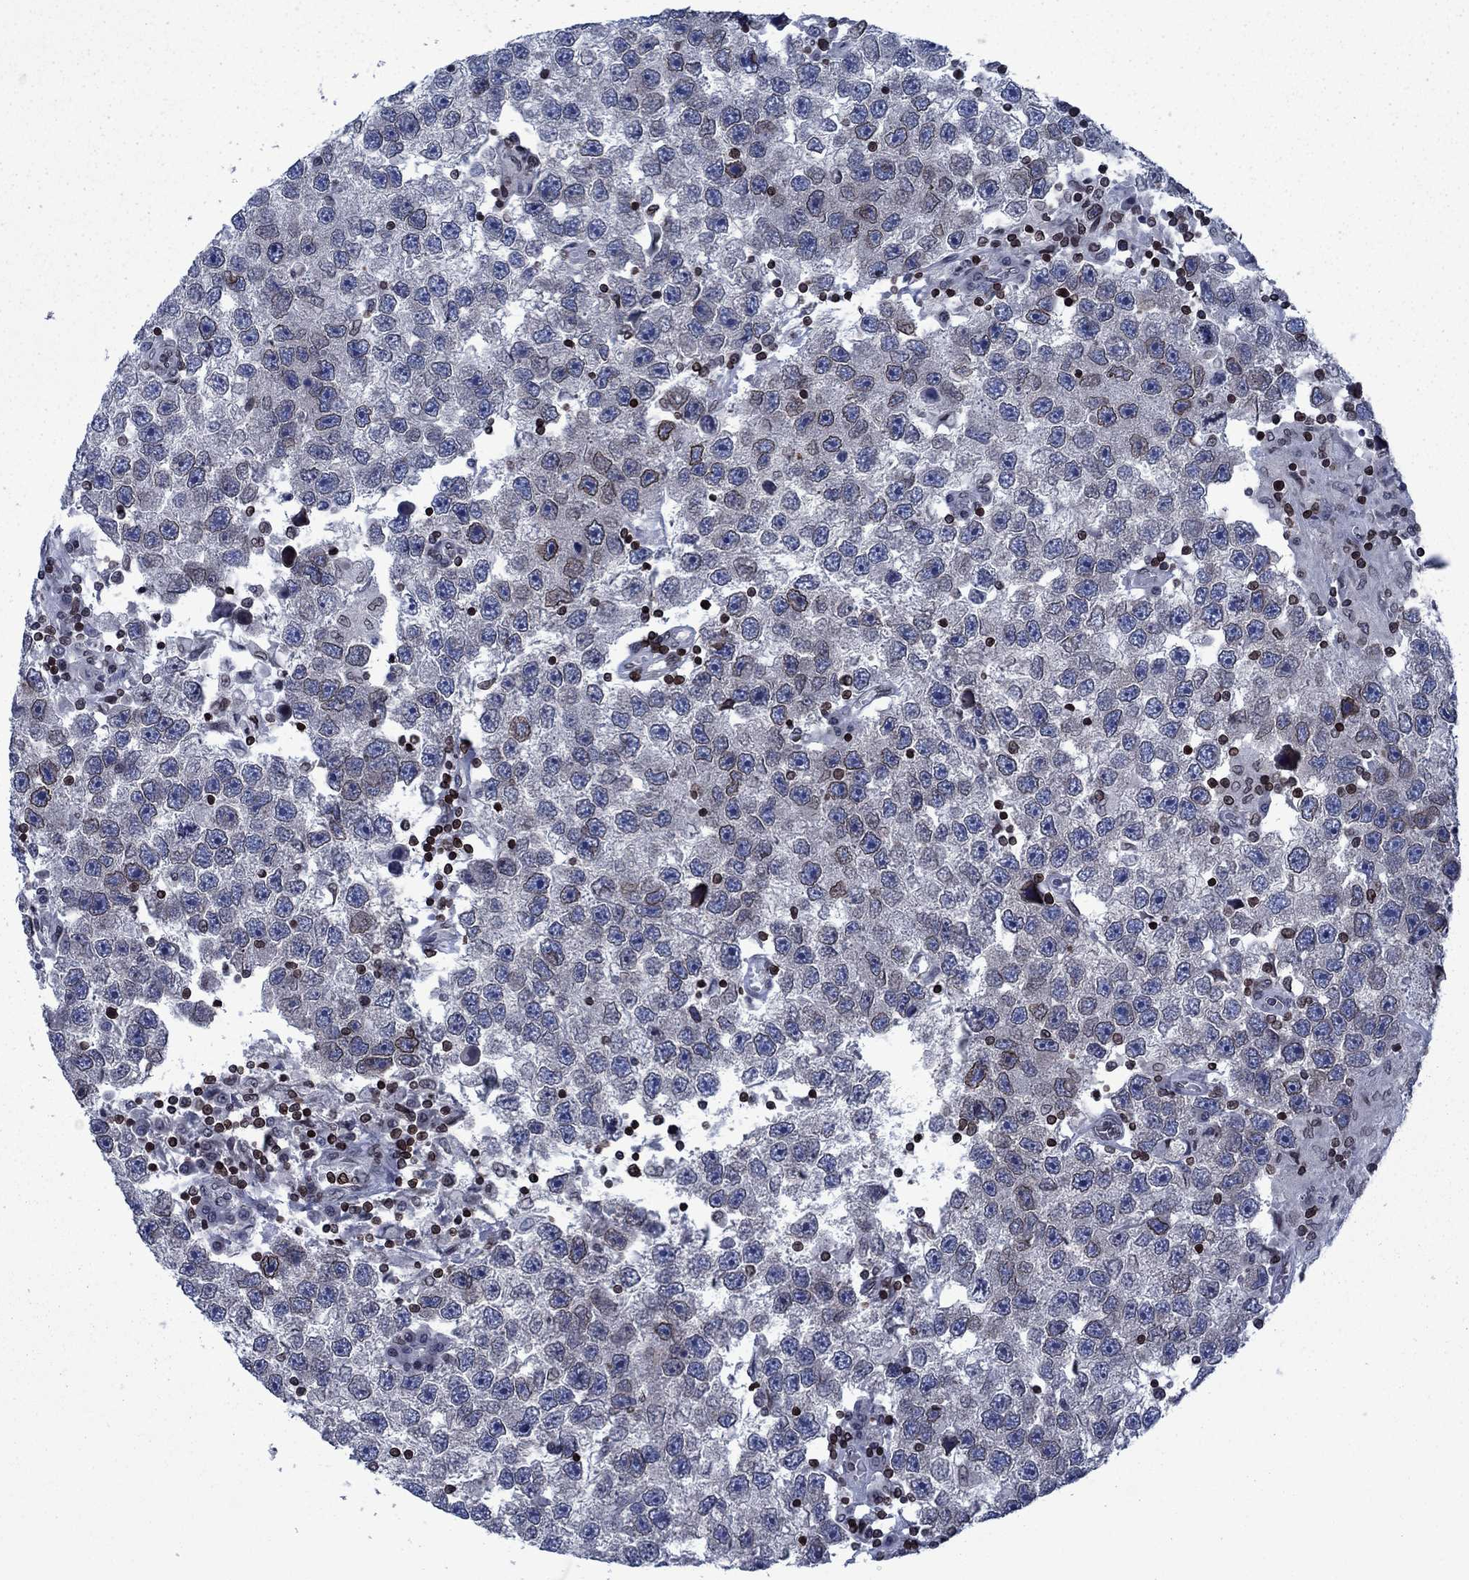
{"staining": {"intensity": "negative", "quantity": "none", "location": "none"}, "tissue": "testis cancer", "cell_type": "Tumor cells", "image_type": "cancer", "snomed": [{"axis": "morphology", "description": "Seminoma, NOS"}, {"axis": "topography", "description": "Testis"}], "caption": "An image of human testis cancer is negative for staining in tumor cells. (DAB immunohistochemistry (IHC) visualized using brightfield microscopy, high magnification).", "gene": "SLA", "patient": {"sex": "male", "age": 26}}